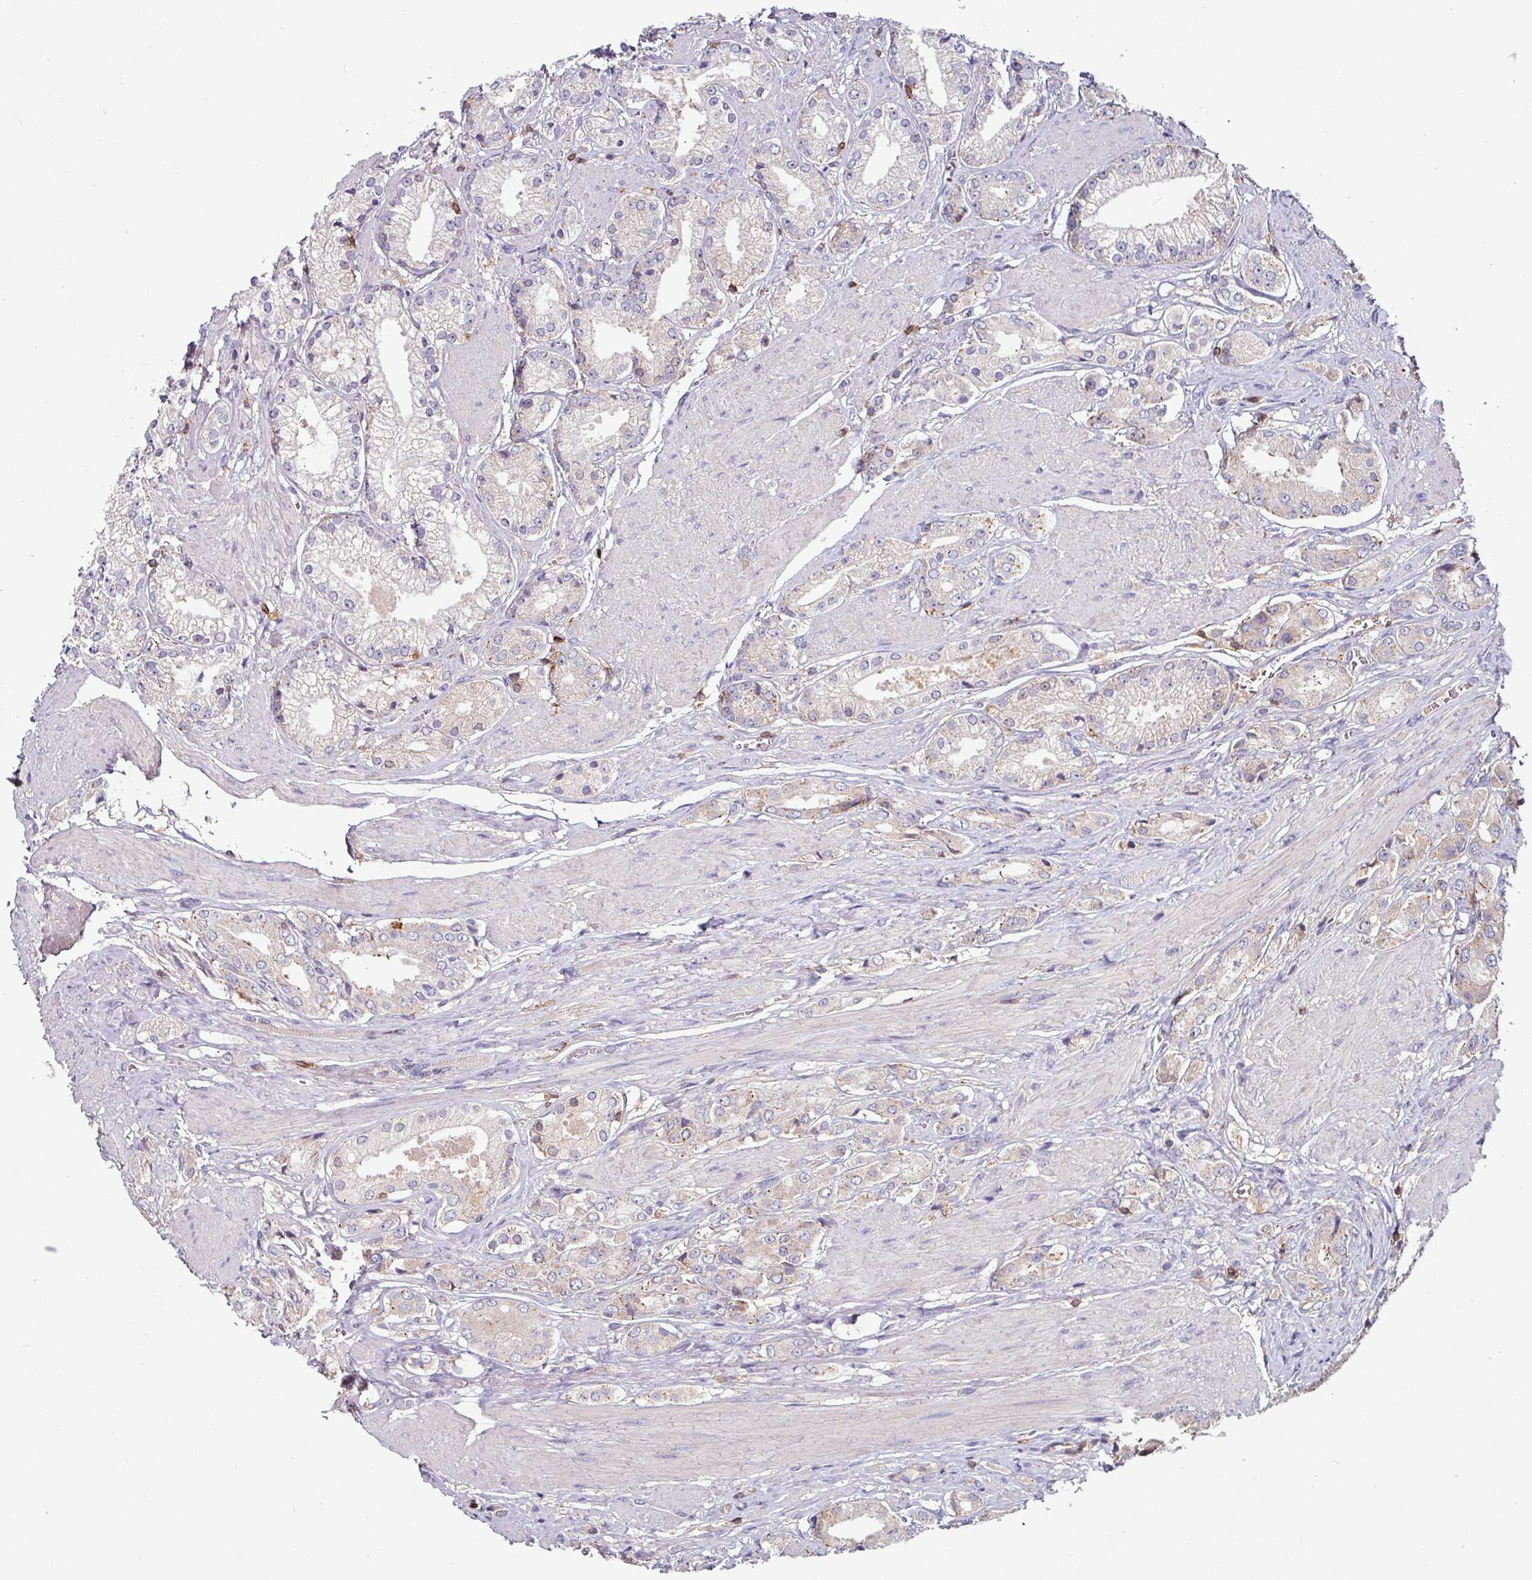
{"staining": {"intensity": "negative", "quantity": "none", "location": "none"}, "tissue": "prostate cancer", "cell_type": "Tumor cells", "image_type": "cancer", "snomed": [{"axis": "morphology", "description": "Adenocarcinoma, High grade"}, {"axis": "topography", "description": "Prostate and seminal vesicle, NOS"}], "caption": "Immunohistochemistry of human prostate cancer (high-grade adenocarcinoma) demonstrates no expression in tumor cells.", "gene": "CD3G", "patient": {"sex": "male", "age": 64}}